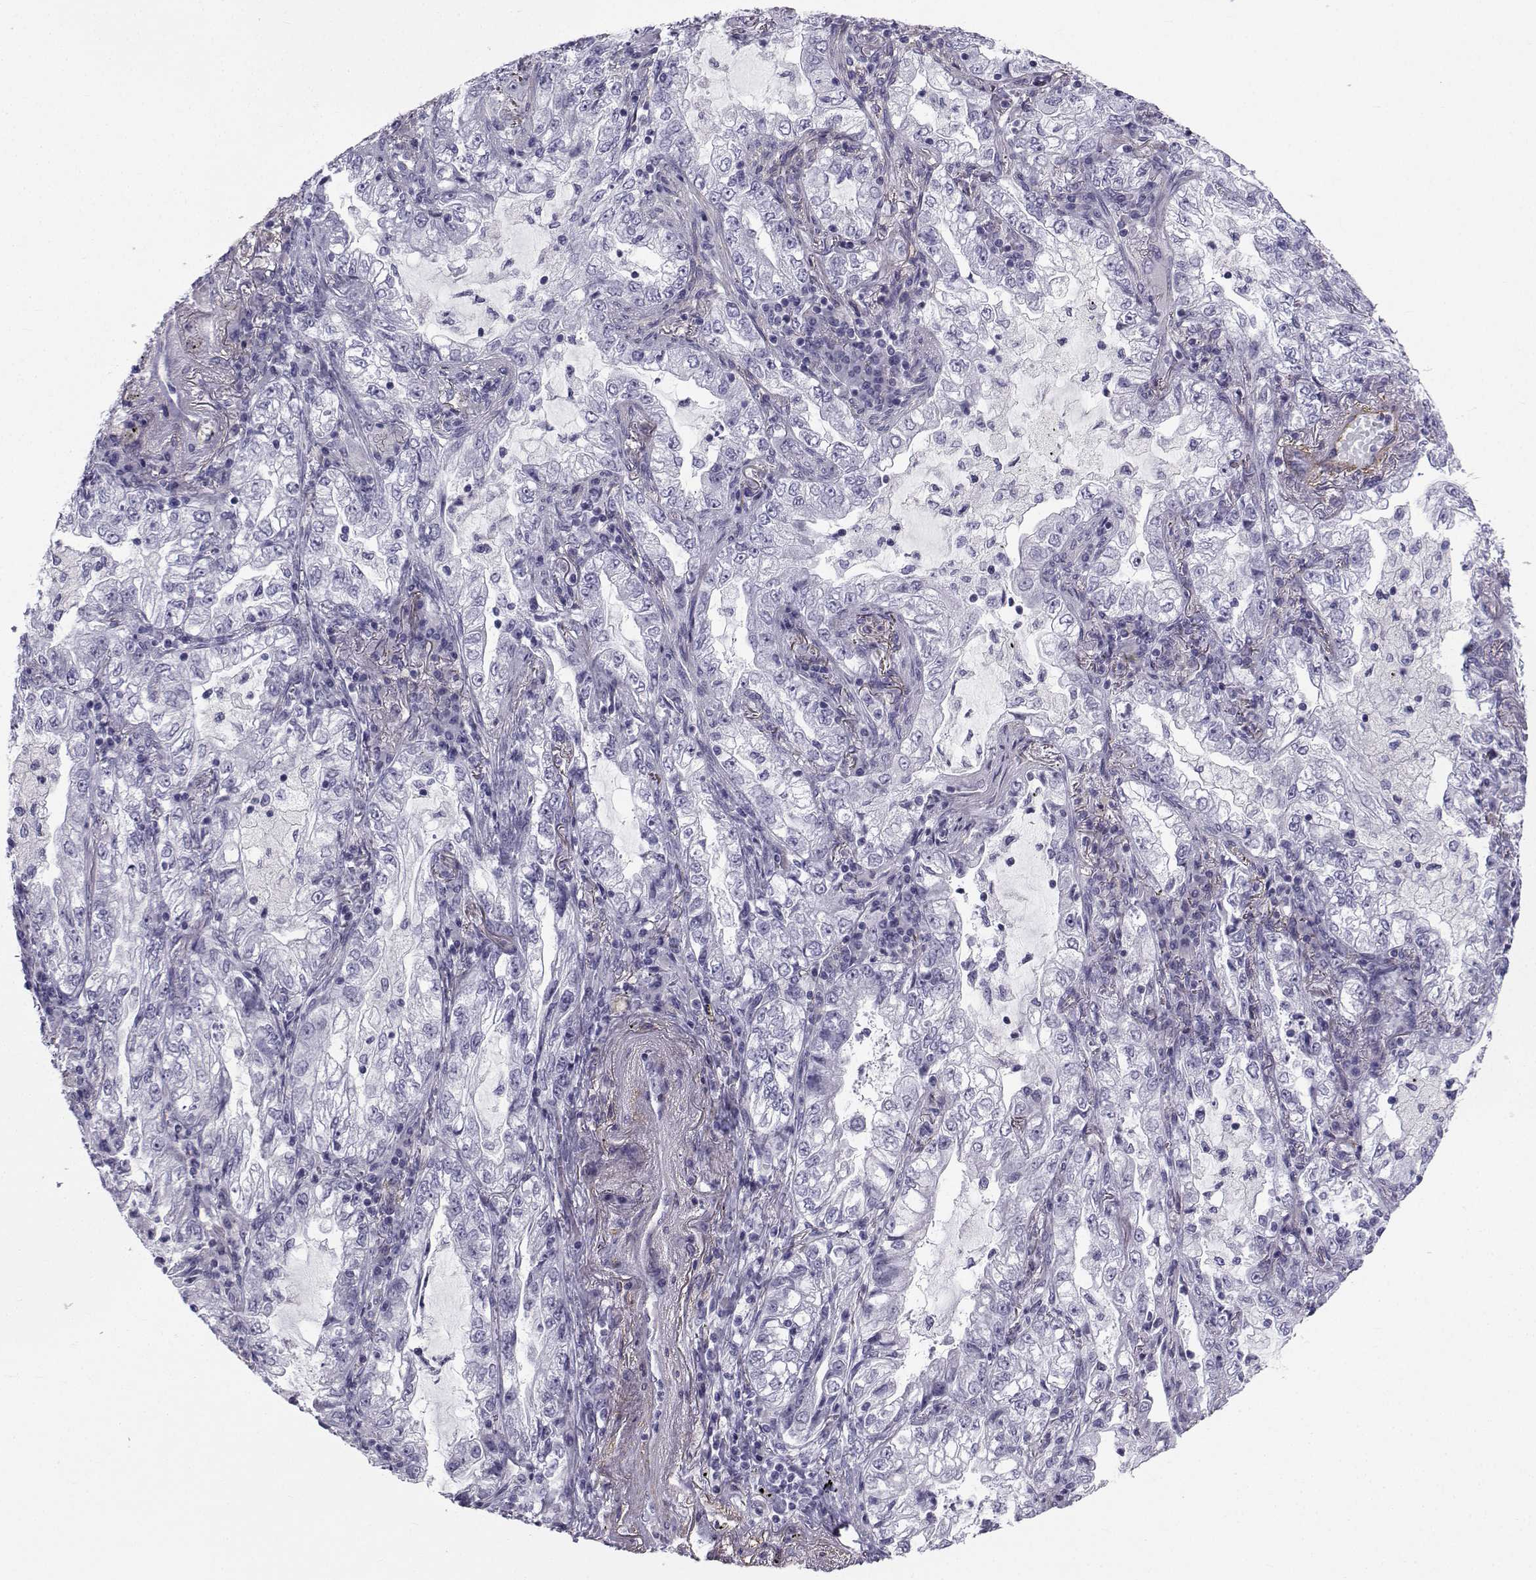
{"staining": {"intensity": "negative", "quantity": "none", "location": "none"}, "tissue": "lung cancer", "cell_type": "Tumor cells", "image_type": "cancer", "snomed": [{"axis": "morphology", "description": "Adenocarcinoma, NOS"}, {"axis": "topography", "description": "Lung"}], "caption": "Immunohistochemistry (IHC) image of human lung adenocarcinoma stained for a protein (brown), which displays no expression in tumor cells.", "gene": "SPANXD", "patient": {"sex": "female", "age": 73}}